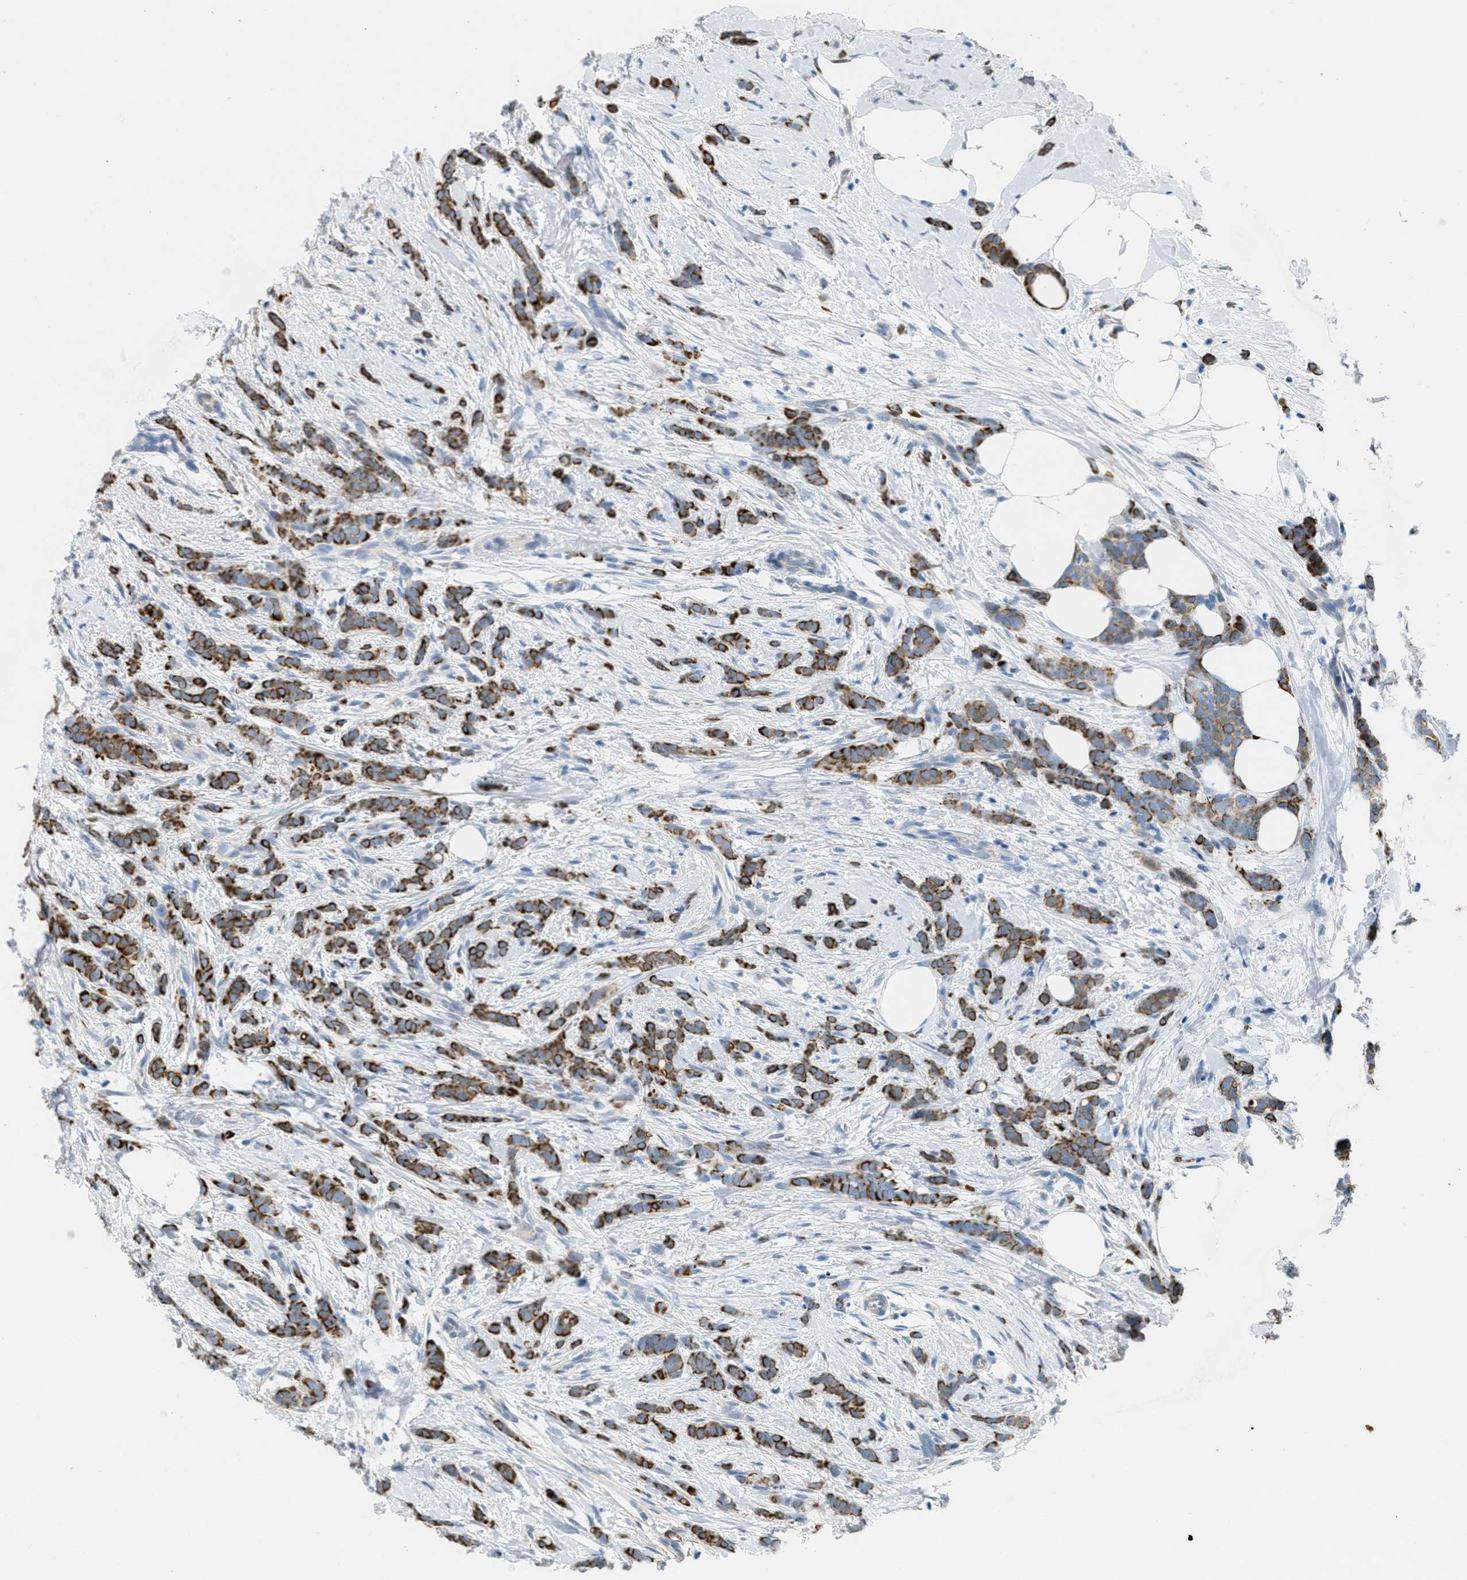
{"staining": {"intensity": "strong", "quantity": ">75%", "location": "cytoplasmic/membranous"}, "tissue": "breast cancer", "cell_type": "Tumor cells", "image_type": "cancer", "snomed": [{"axis": "morphology", "description": "Lobular carcinoma, in situ"}, {"axis": "morphology", "description": "Lobular carcinoma"}, {"axis": "topography", "description": "Breast"}], "caption": "The immunohistochemical stain shows strong cytoplasmic/membranous staining in tumor cells of breast lobular carcinoma in situ tissue. Nuclei are stained in blue.", "gene": "MRS2", "patient": {"sex": "female", "age": 41}}